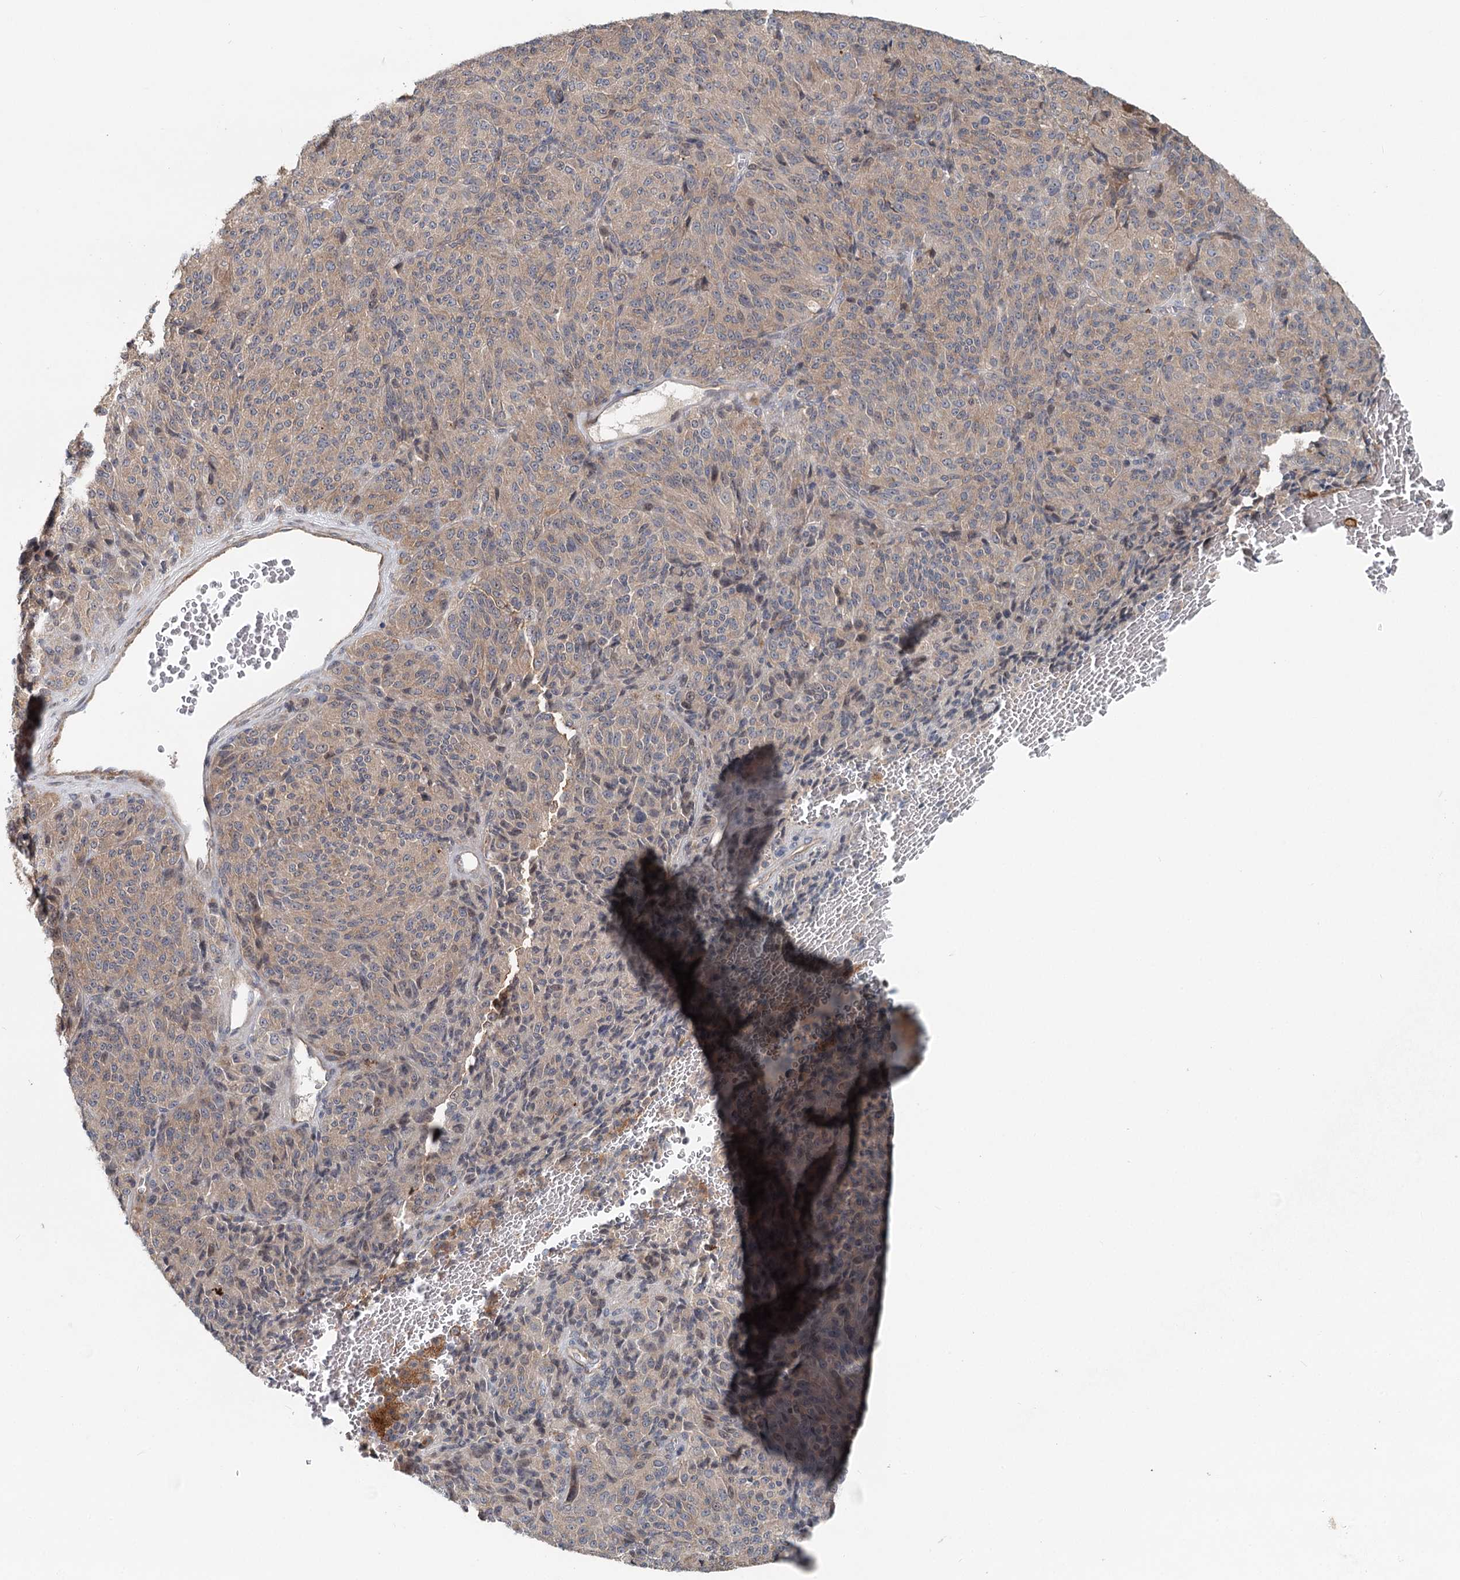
{"staining": {"intensity": "negative", "quantity": "none", "location": "none"}, "tissue": "melanoma", "cell_type": "Tumor cells", "image_type": "cancer", "snomed": [{"axis": "morphology", "description": "Malignant melanoma, Metastatic site"}, {"axis": "topography", "description": "Brain"}], "caption": "High magnification brightfield microscopy of melanoma stained with DAB (3,3'-diaminobenzidine) (brown) and counterstained with hematoxylin (blue): tumor cells show no significant positivity.", "gene": "RNF111", "patient": {"sex": "female", "age": 56}}